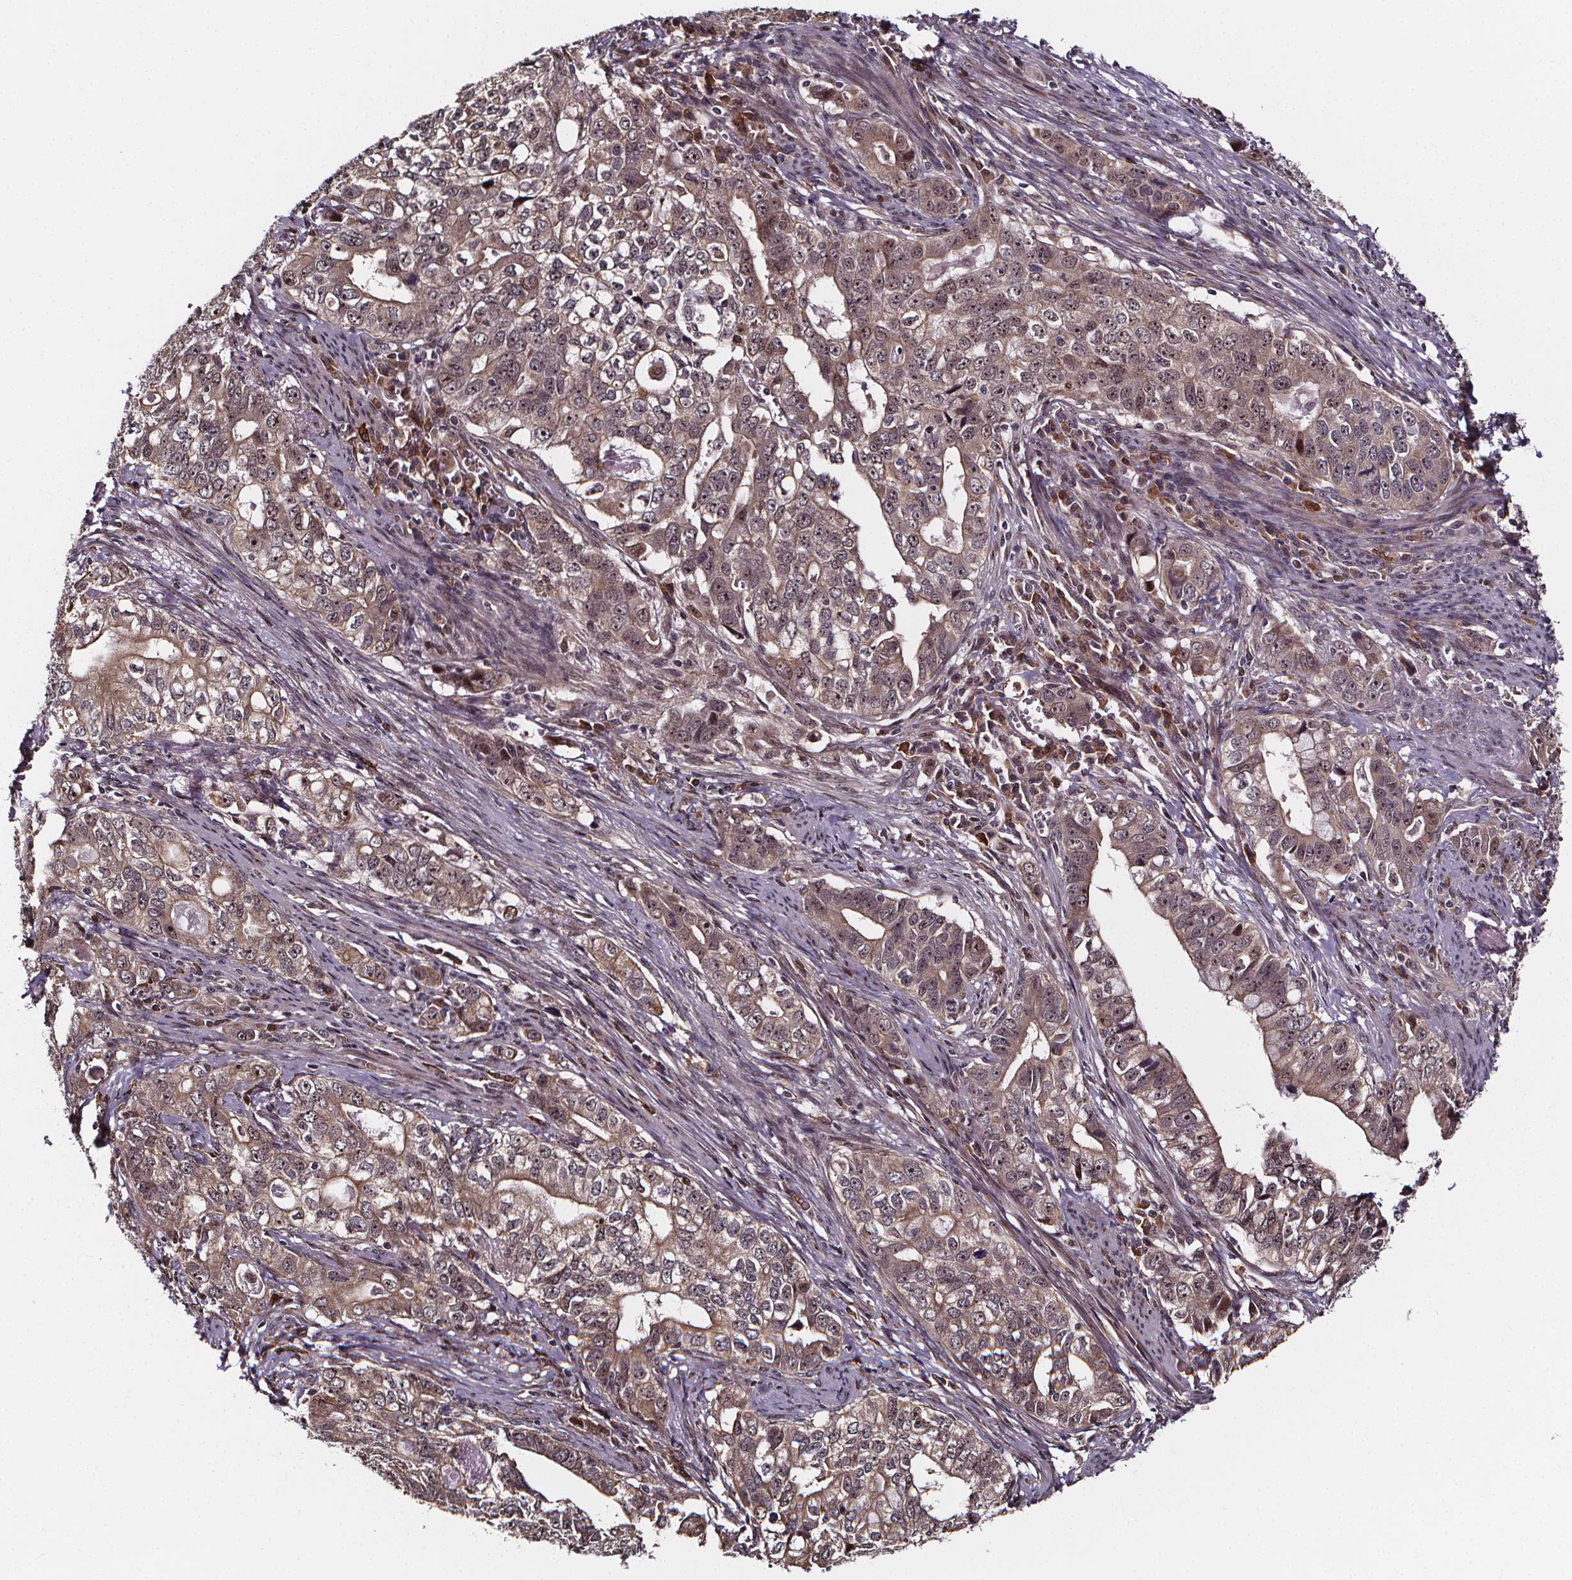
{"staining": {"intensity": "weak", "quantity": "25%-75%", "location": "cytoplasmic/membranous,nuclear"}, "tissue": "stomach cancer", "cell_type": "Tumor cells", "image_type": "cancer", "snomed": [{"axis": "morphology", "description": "Adenocarcinoma, NOS"}, {"axis": "topography", "description": "Stomach, lower"}], "caption": "Stomach cancer (adenocarcinoma) stained for a protein (brown) reveals weak cytoplasmic/membranous and nuclear positive positivity in about 25%-75% of tumor cells.", "gene": "DDIT3", "patient": {"sex": "female", "age": 72}}